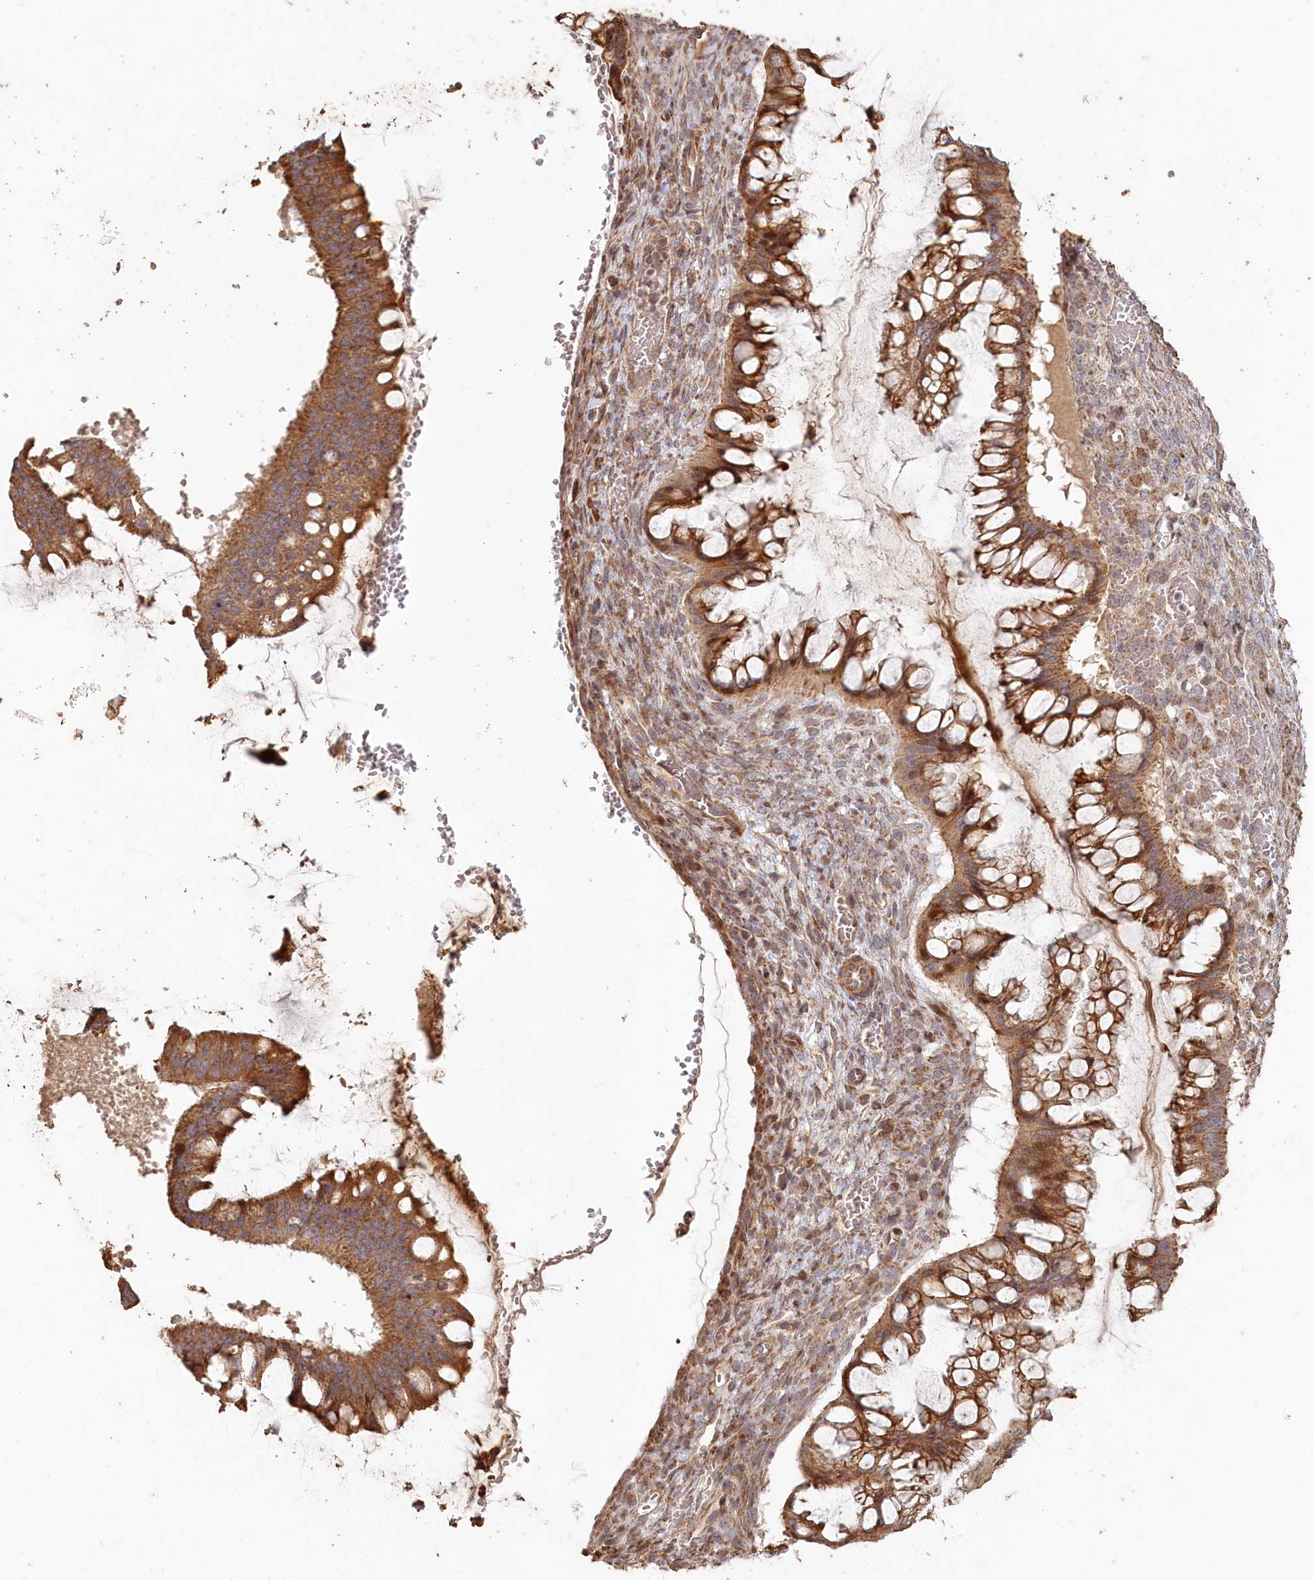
{"staining": {"intensity": "moderate", "quantity": ">75%", "location": "cytoplasmic/membranous"}, "tissue": "ovarian cancer", "cell_type": "Tumor cells", "image_type": "cancer", "snomed": [{"axis": "morphology", "description": "Cystadenocarcinoma, mucinous, NOS"}, {"axis": "topography", "description": "Ovary"}], "caption": "Immunohistochemistry (IHC) micrograph of neoplastic tissue: mucinous cystadenocarcinoma (ovarian) stained using immunohistochemistry exhibits medium levels of moderate protein expression localized specifically in the cytoplasmic/membranous of tumor cells, appearing as a cytoplasmic/membranous brown color.", "gene": "HAL", "patient": {"sex": "female", "age": 73}}